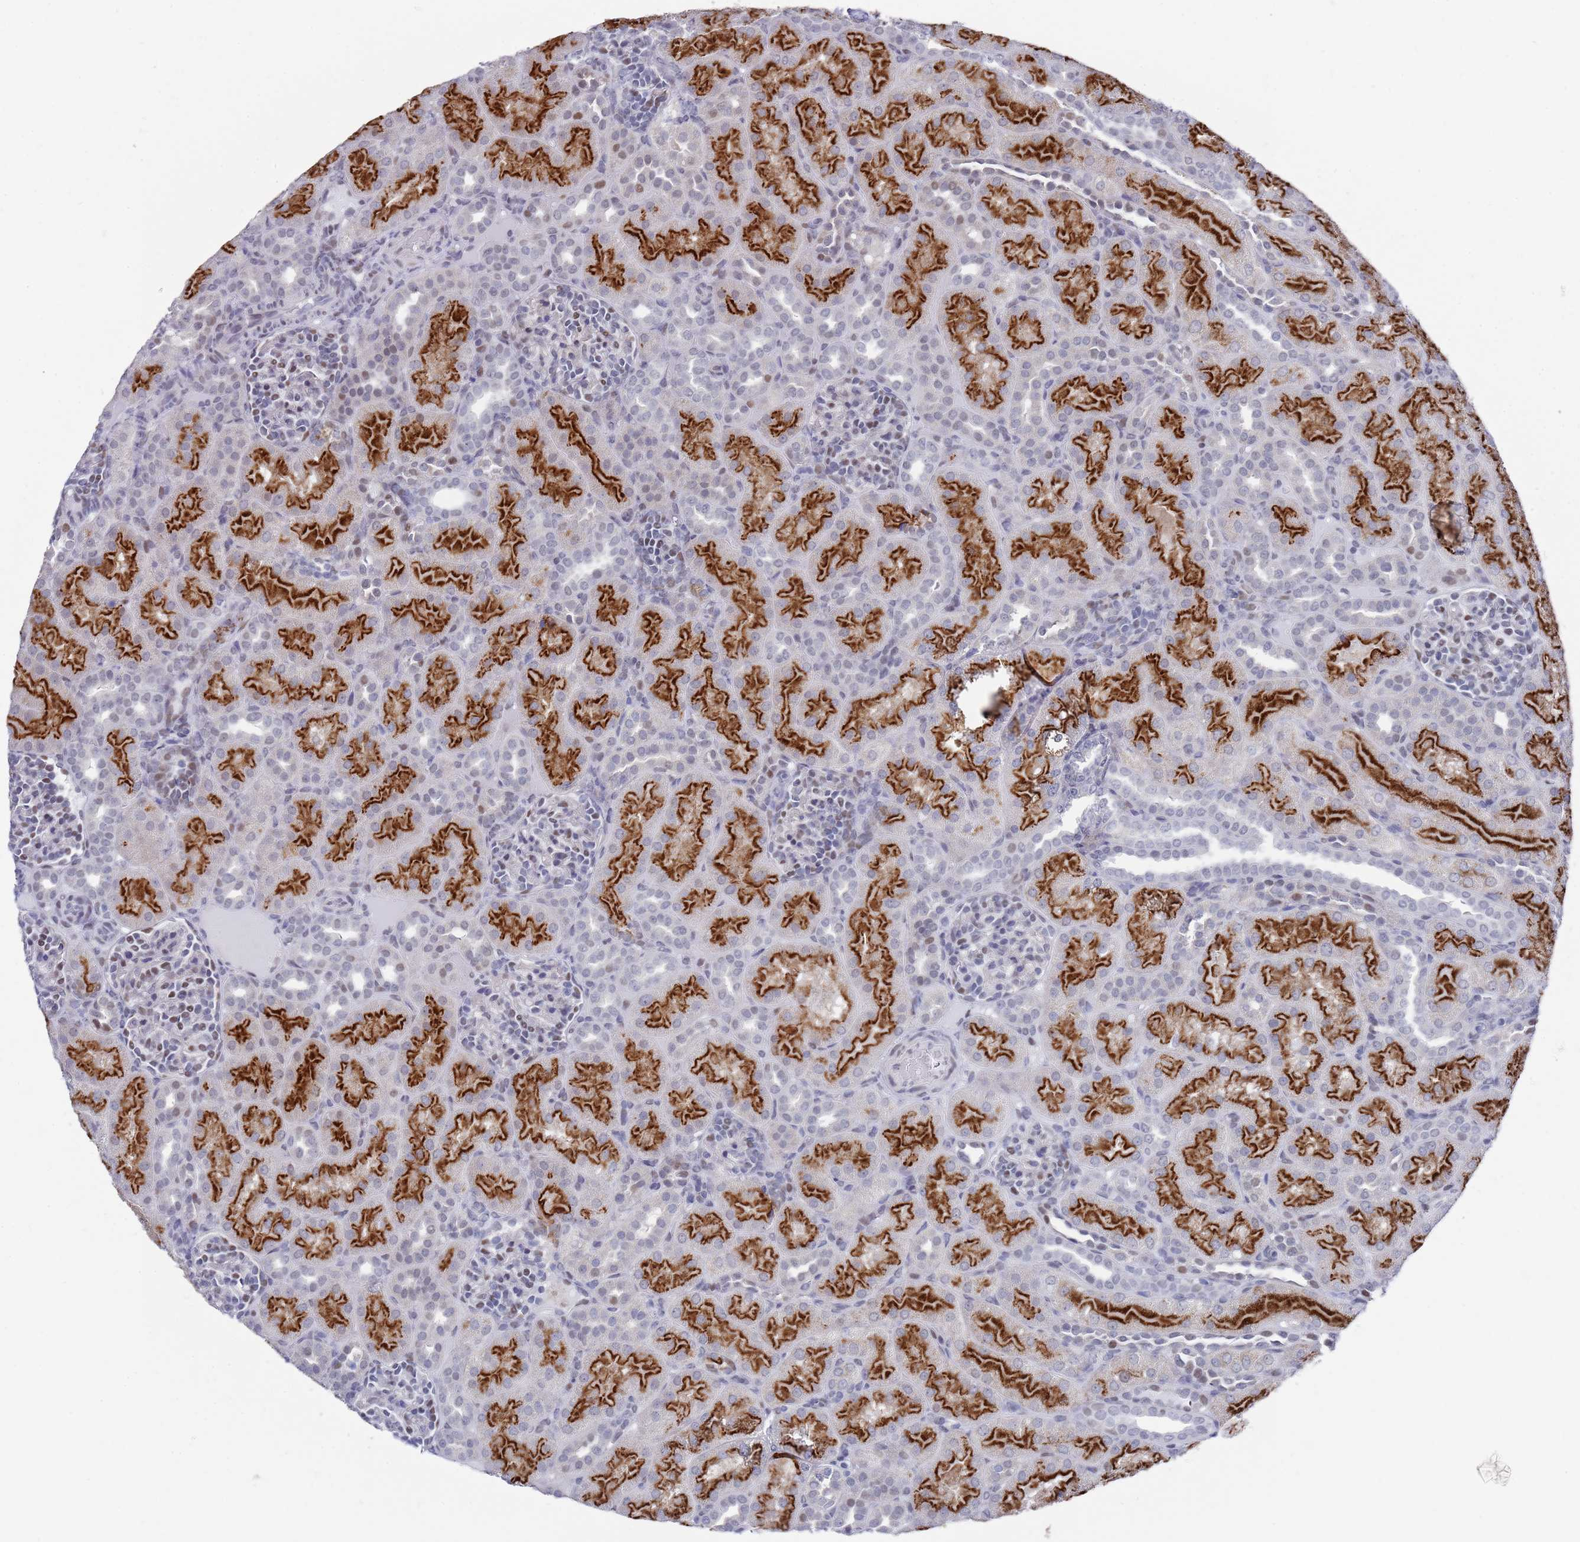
{"staining": {"intensity": "moderate", "quantity": "<25%", "location": "nuclear"}, "tissue": "kidney", "cell_type": "Cells in glomeruli", "image_type": "normal", "snomed": [{"axis": "morphology", "description": "Normal tissue, NOS"}, {"axis": "topography", "description": "Kidney"}], "caption": "IHC staining of benign kidney, which demonstrates low levels of moderate nuclear expression in approximately <25% of cells in glomeruli indicating moderate nuclear protein positivity. The staining was performed using DAB (brown) for protein detection and nuclei were counterstained in hematoxylin (blue).", "gene": "COPS6", "patient": {"sex": "male", "age": 1}}